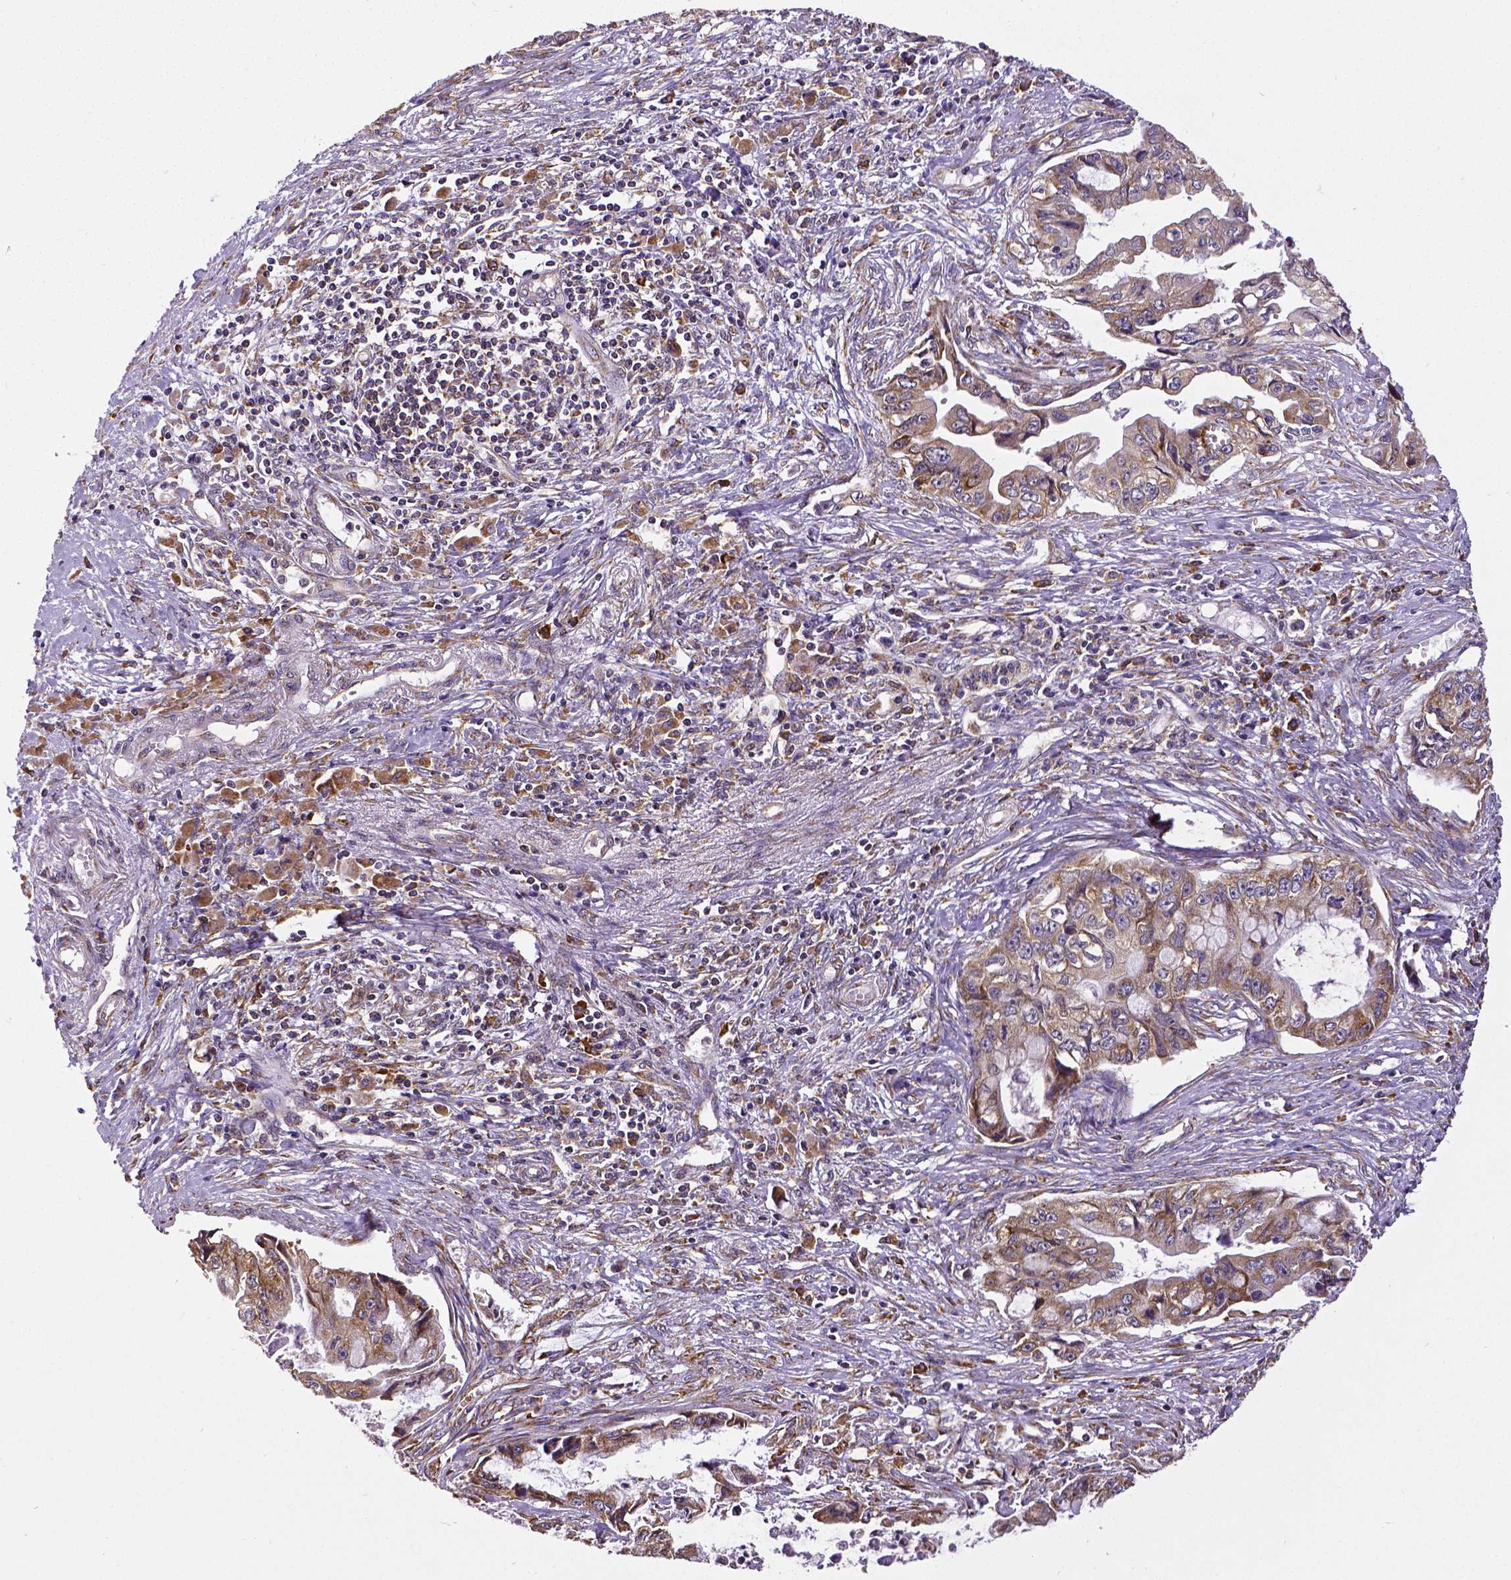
{"staining": {"intensity": "moderate", "quantity": ">75%", "location": "cytoplasmic/membranous"}, "tissue": "pancreatic cancer", "cell_type": "Tumor cells", "image_type": "cancer", "snomed": [{"axis": "morphology", "description": "Adenocarcinoma, NOS"}, {"axis": "topography", "description": "Pancreas"}], "caption": "A brown stain highlights moderate cytoplasmic/membranous staining of a protein in human pancreatic cancer (adenocarcinoma) tumor cells.", "gene": "MTDH", "patient": {"sex": "male", "age": 66}}